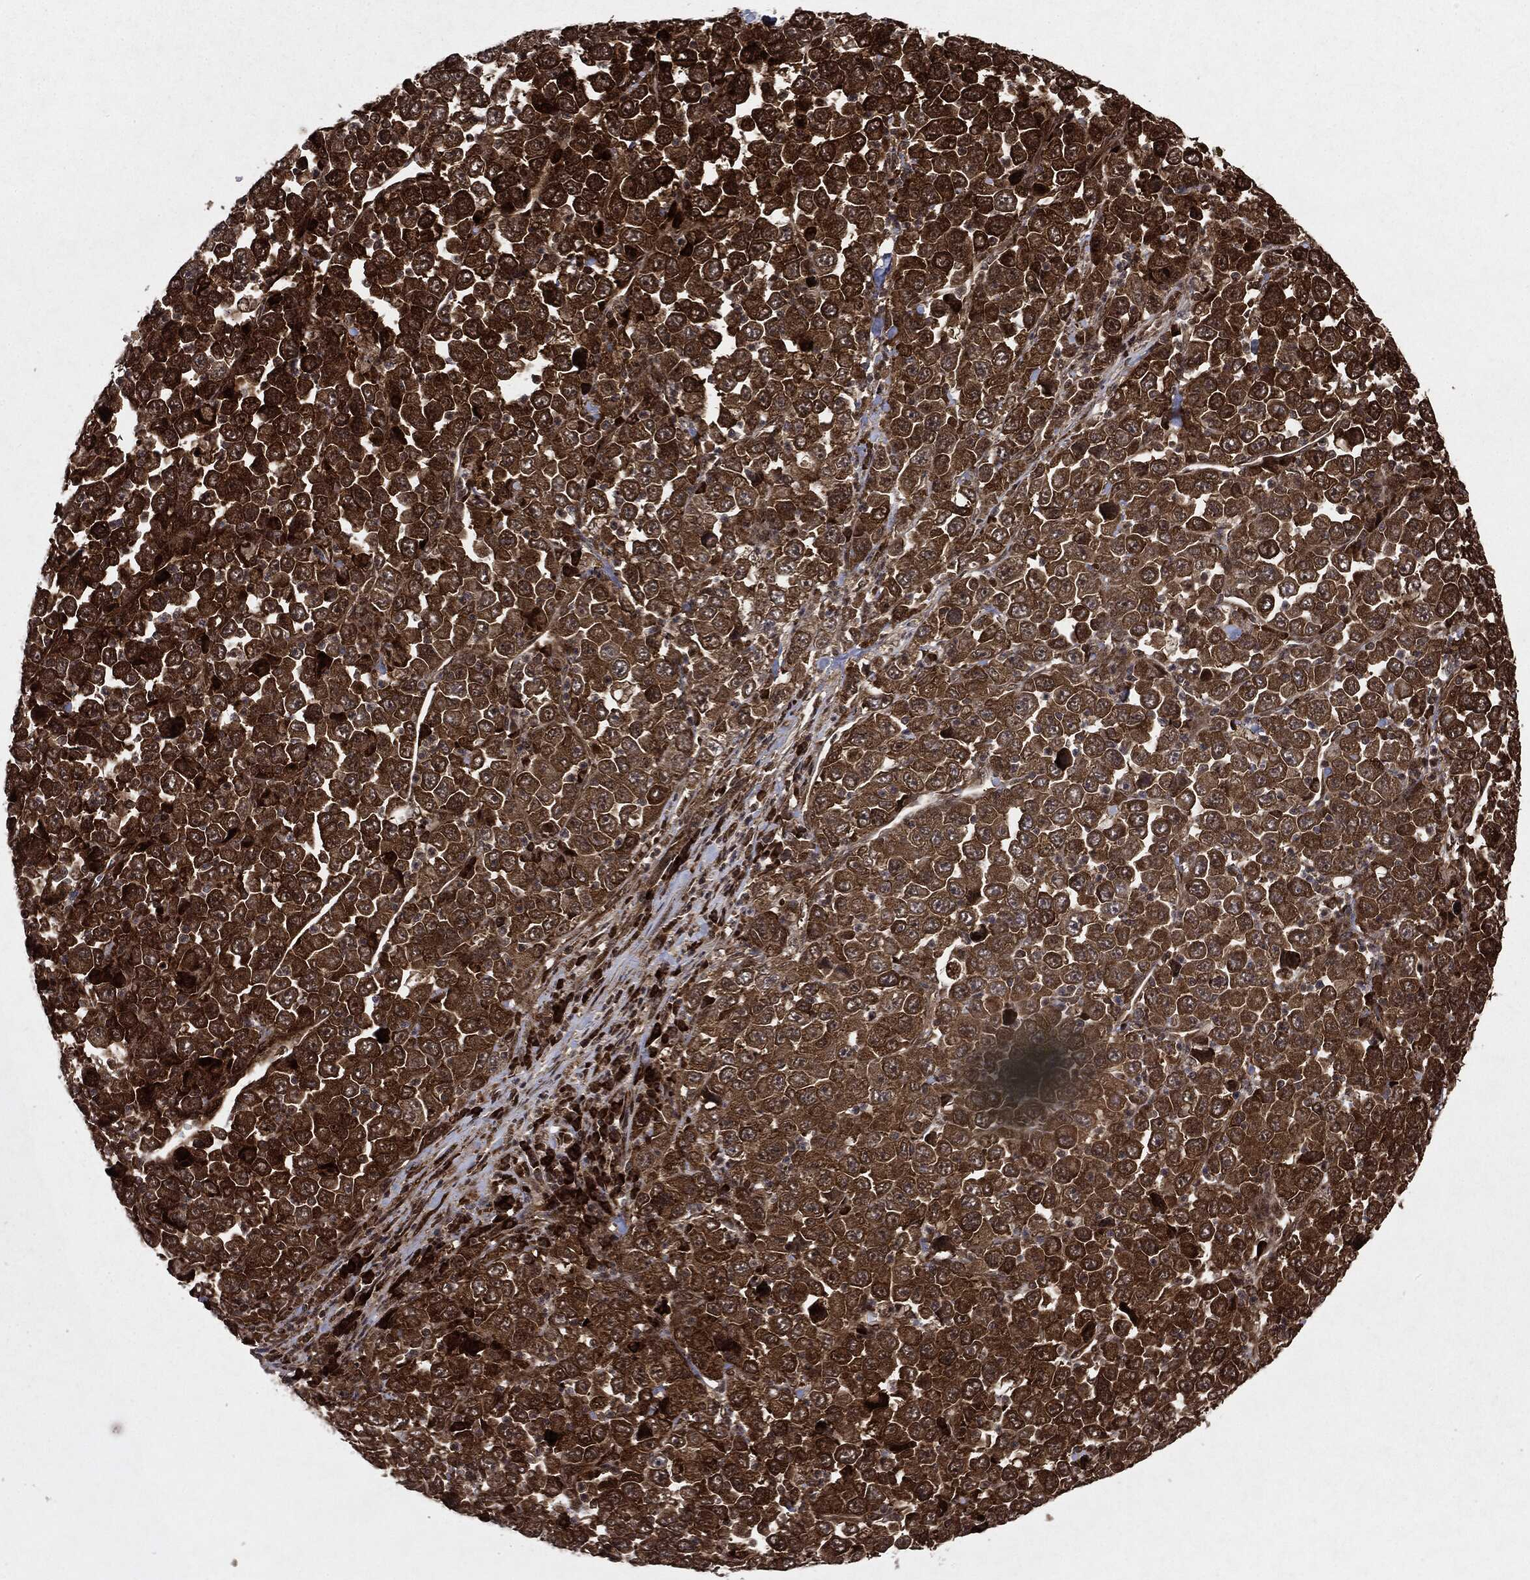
{"staining": {"intensity": "moderate", "quantity": ">75%", "location": "cytoplasmic/membranous"}, "tissue": "stomach cancer", "cell_type": "Tumor cells", "image_type": "cancer", "snomed": [{"axis": "morphology", "description": "Normal tissue, NOS"}, {"axis": "morphology", "description": "Adenocarcinoma, NOS"}, {"axis": "topography", "description": "Stomach, upper"}, {"axis": "topography", "description": "Stomach"}], "caption": "Stomach cancer tissue displays moderate cytoplasmic/membranous positivity in about >75% of tumor cells, visualized by immunohistochemistry. The staining is performed using DAB (3,3'-diaminobenzidine) brown chromogen to label protein expression. The nuclei are counter-stained blue using hematoxylin.", "gene": "OTUB1", "patient": {"sex": "male", "age": 59}}